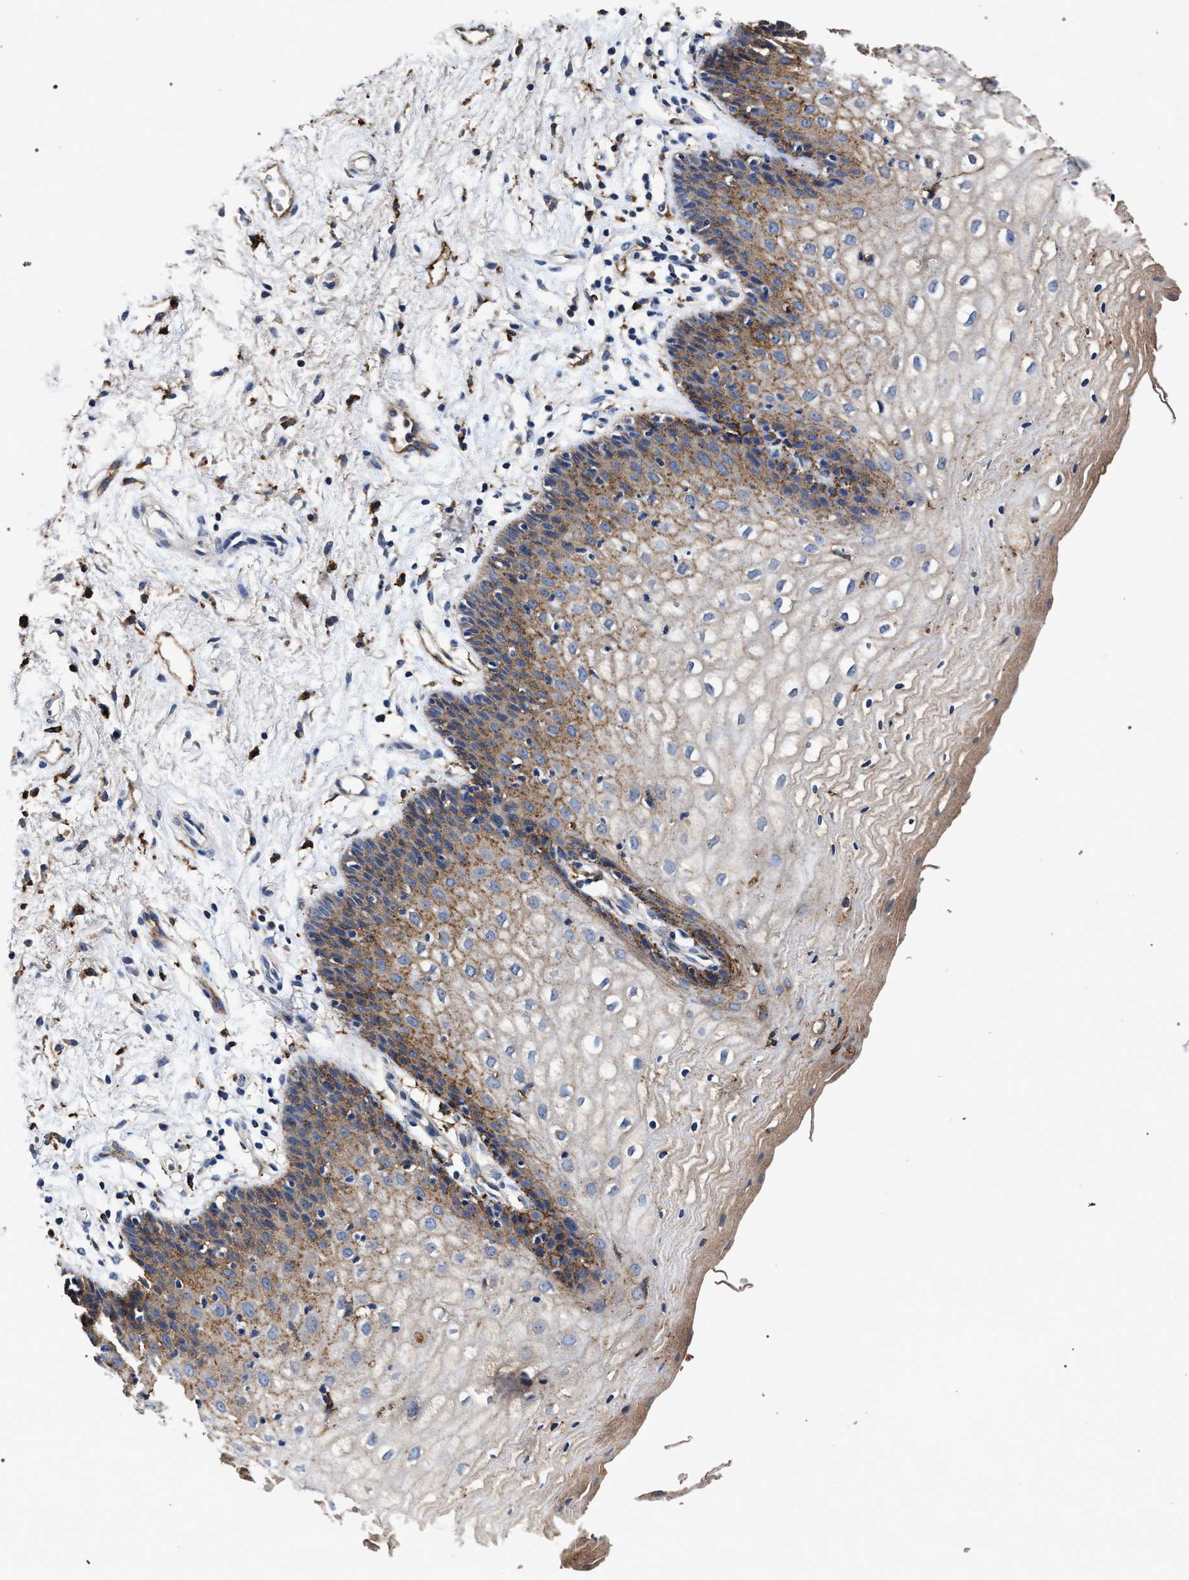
{"staining": {"intensity": "moderate", "quantity": "25%-75%", "location": "cytoplasmic/membranous"}, "tissue": "vagina", "cell_type": "Squamous epithelial cells", "image_type": "normal", "snomed": [{"axis": "morphology", "description": "Normal tissue, NOS"}, {"axis": "topography", "description": "Vagina"}], "caption": "Immunohistochemistry micrograph of normal human vagina stained for a protein (brown), which reveals medium levels of moderate cytoplasmic/membranous positivity in about 25%-75% of squamous epithelial cells.", "gene": "MARCKS", "patient": {"sex": "female", "age": 34}}